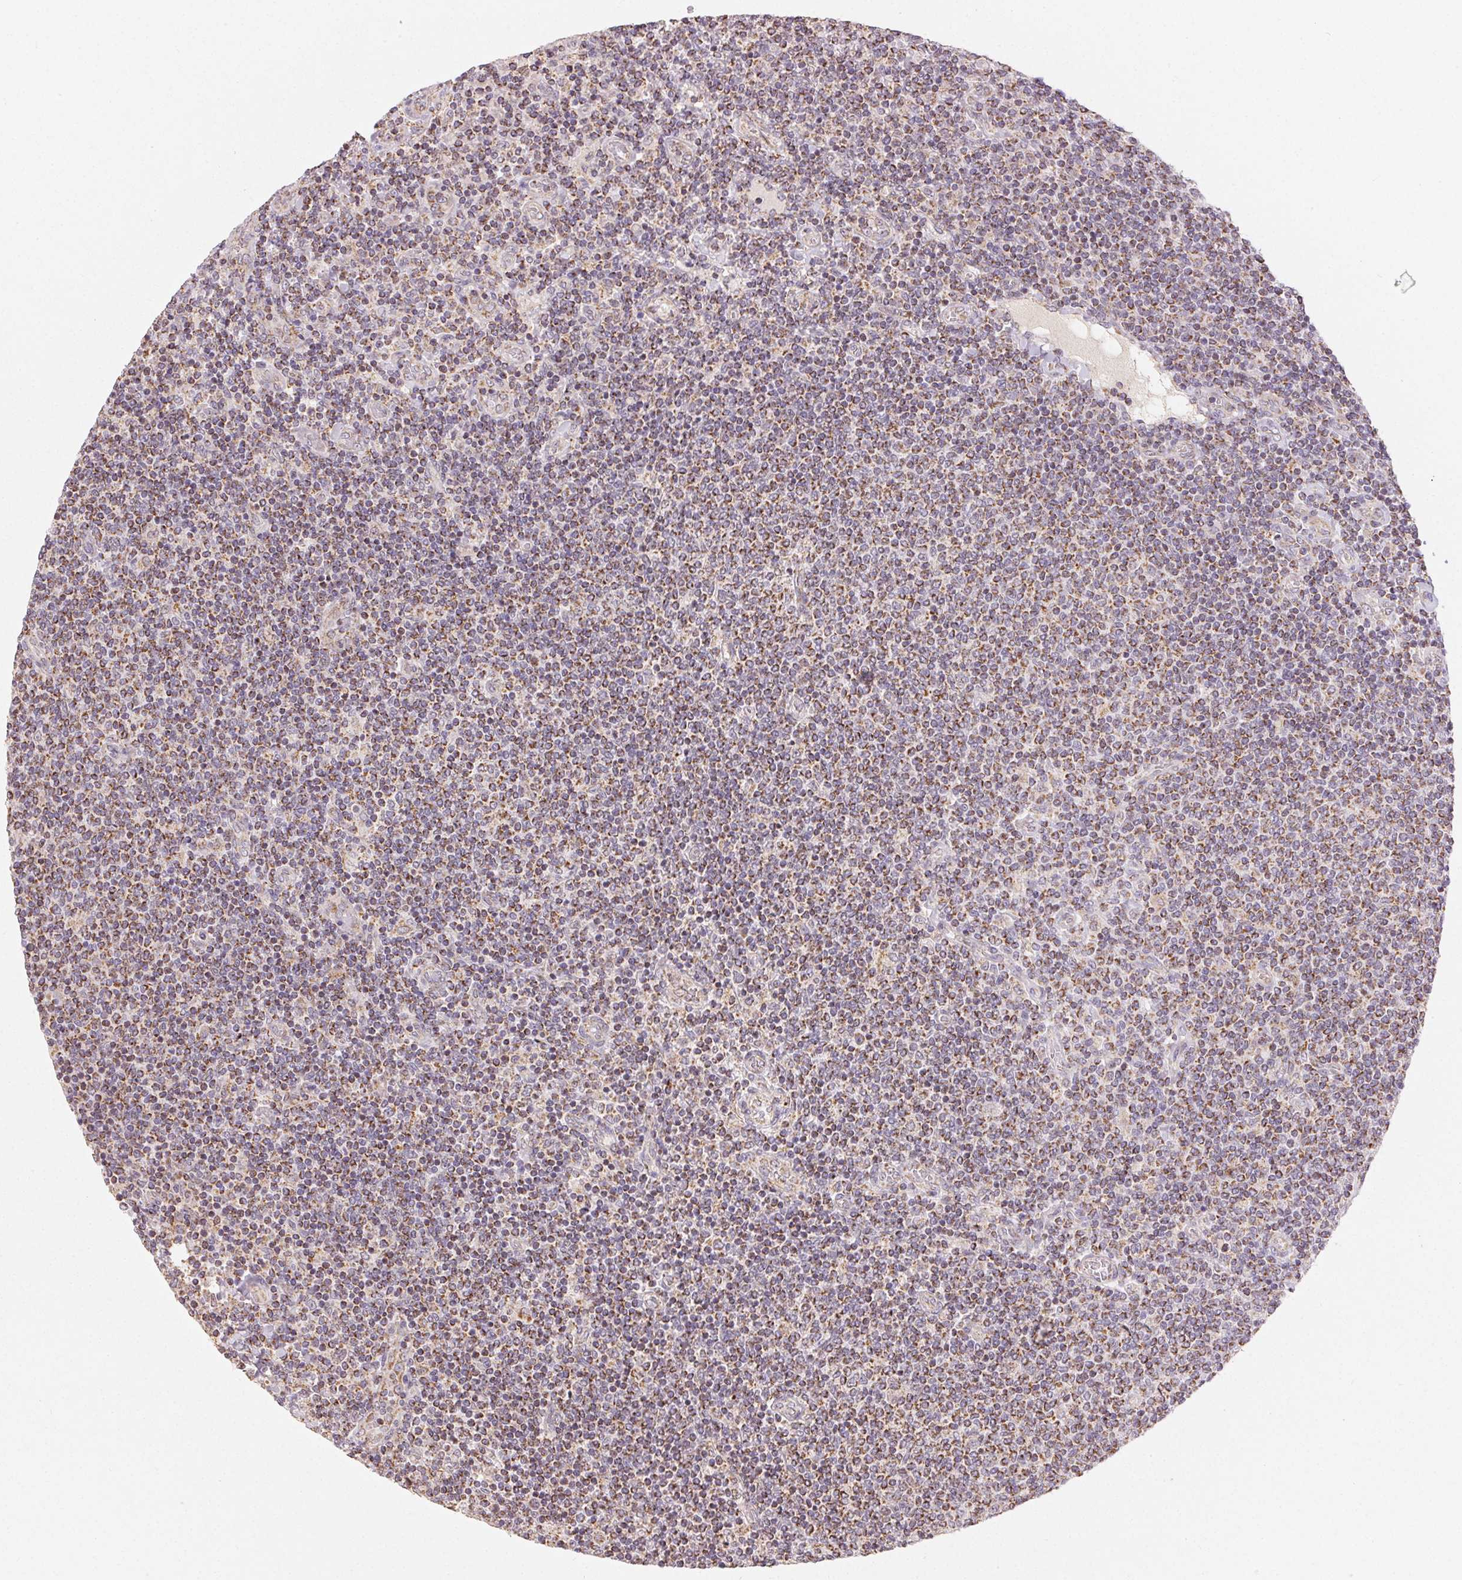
{"staining": {"intensity": "moderate", "quantity": ">75%", "location": "cytoplasmic/membranous"}, "tissue": "lymphoma", "cell_type": "Tumor cells", "image_type": "cancer", "snomed": [{"axis": "morphology", "description": "Malignant lymphoma, non-Hodgkin's type, Low grade"}, {"axis": "topography", "description": "Lymph node"}], "caption": "Immunohistochemical staining of lymphoma displays medium levels of moderate cytoplasmic/membranous positivity in approximately >75% of tumor cells. Using DAB (brown) and hematoxylin (blue) stains, captured at high magnification using brightfield microscopy.", "gene": "CLASP1", "patient": {"sex": "male", "age": 52}}